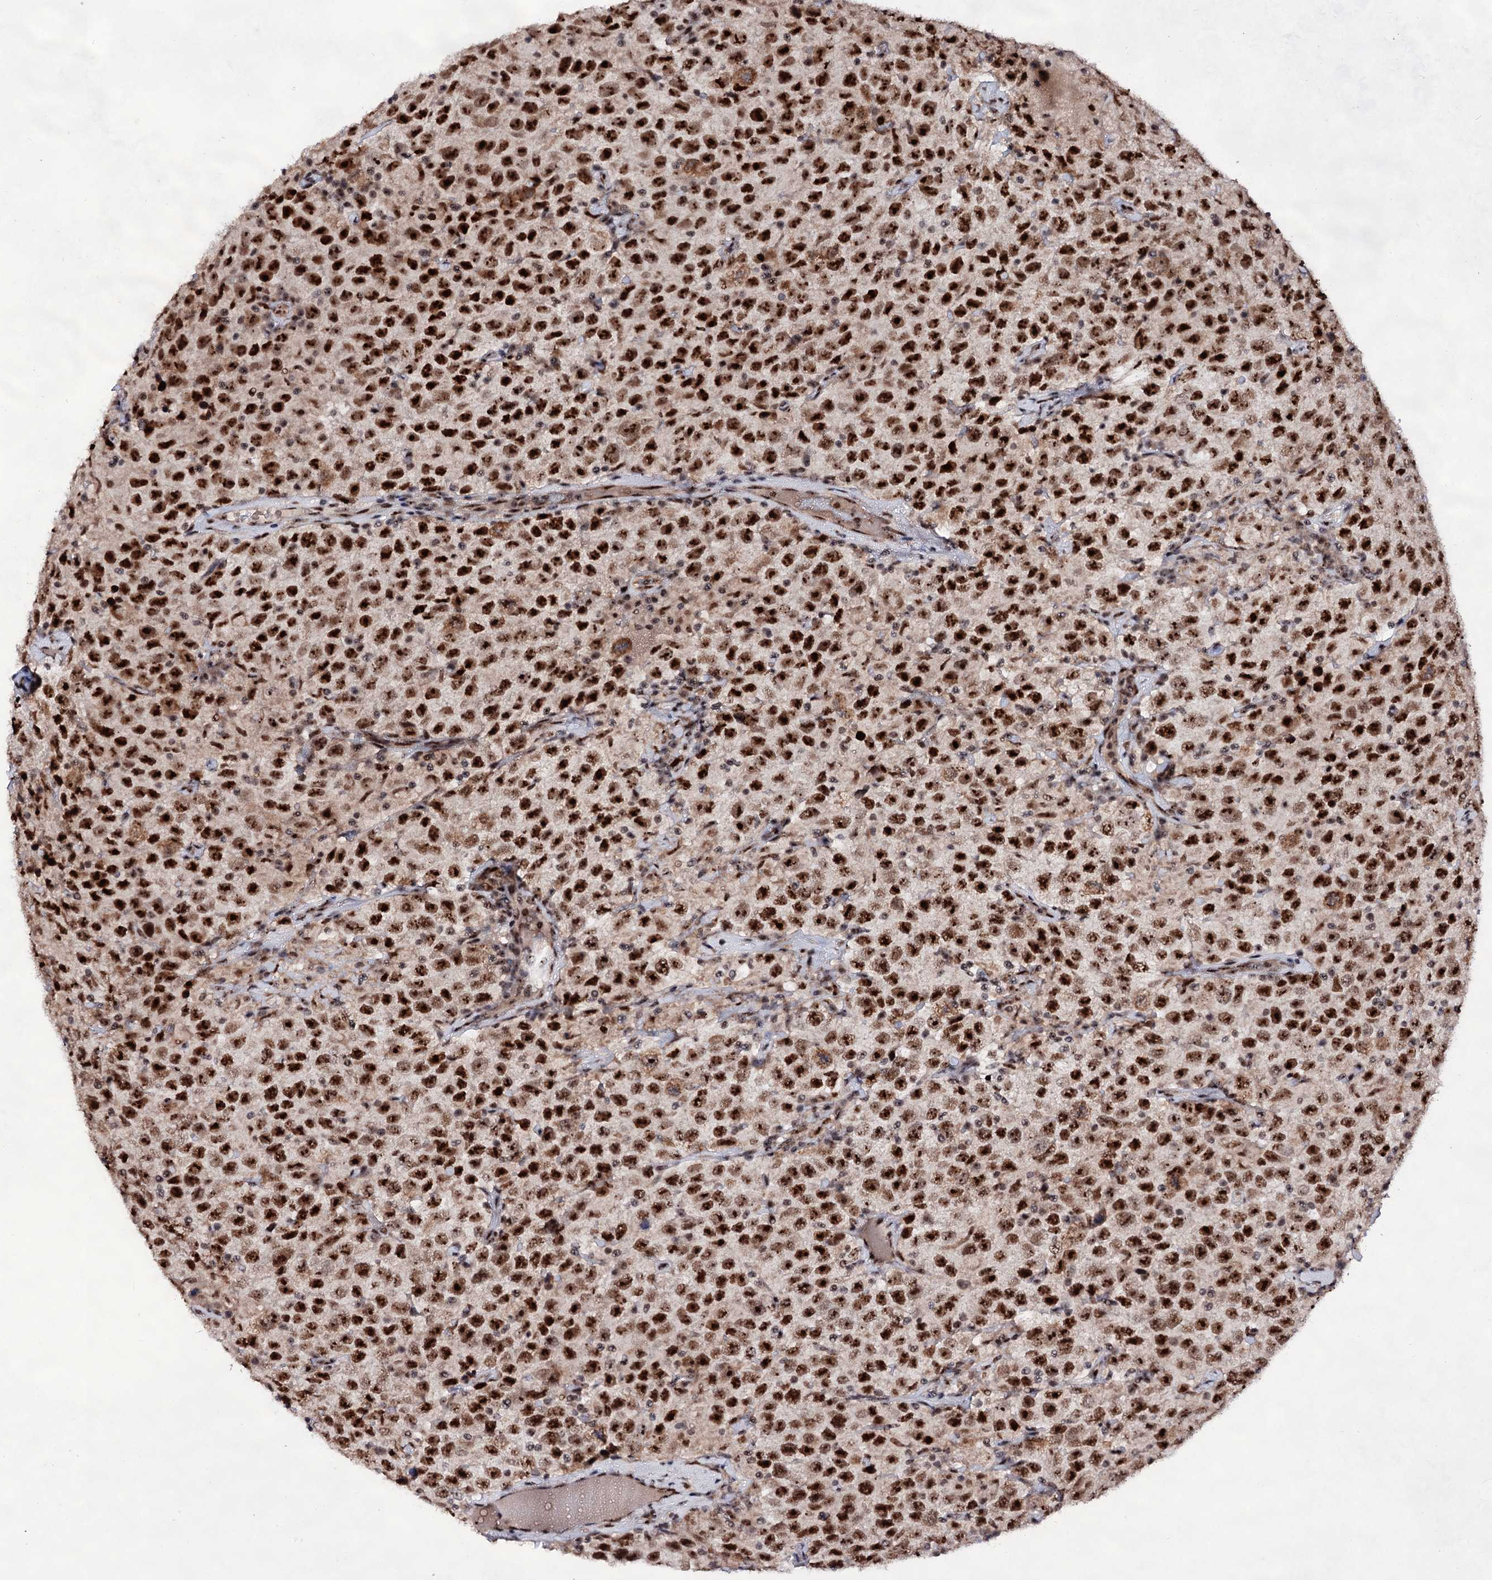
{"staining": {"intensity": "strong", "quantity": ">75%", "location": "nuclear"}, "tissue": "testis cancer", "cell_type": "Tumor cells", "image_type": "cancer", "snomed": [{"axis": "morphology", "description": "Seminoma, NOS"}, {"axis": "topography", "description": "Testis"}], "caption": "Strong nuclear expression is appreciated in about >75% of tumor cells in seminoma (testis). (IHC, brightfield microscopy, high magnification).", "gene": "EXOSC10", "patient": {"sex": "male", "age": 41}}